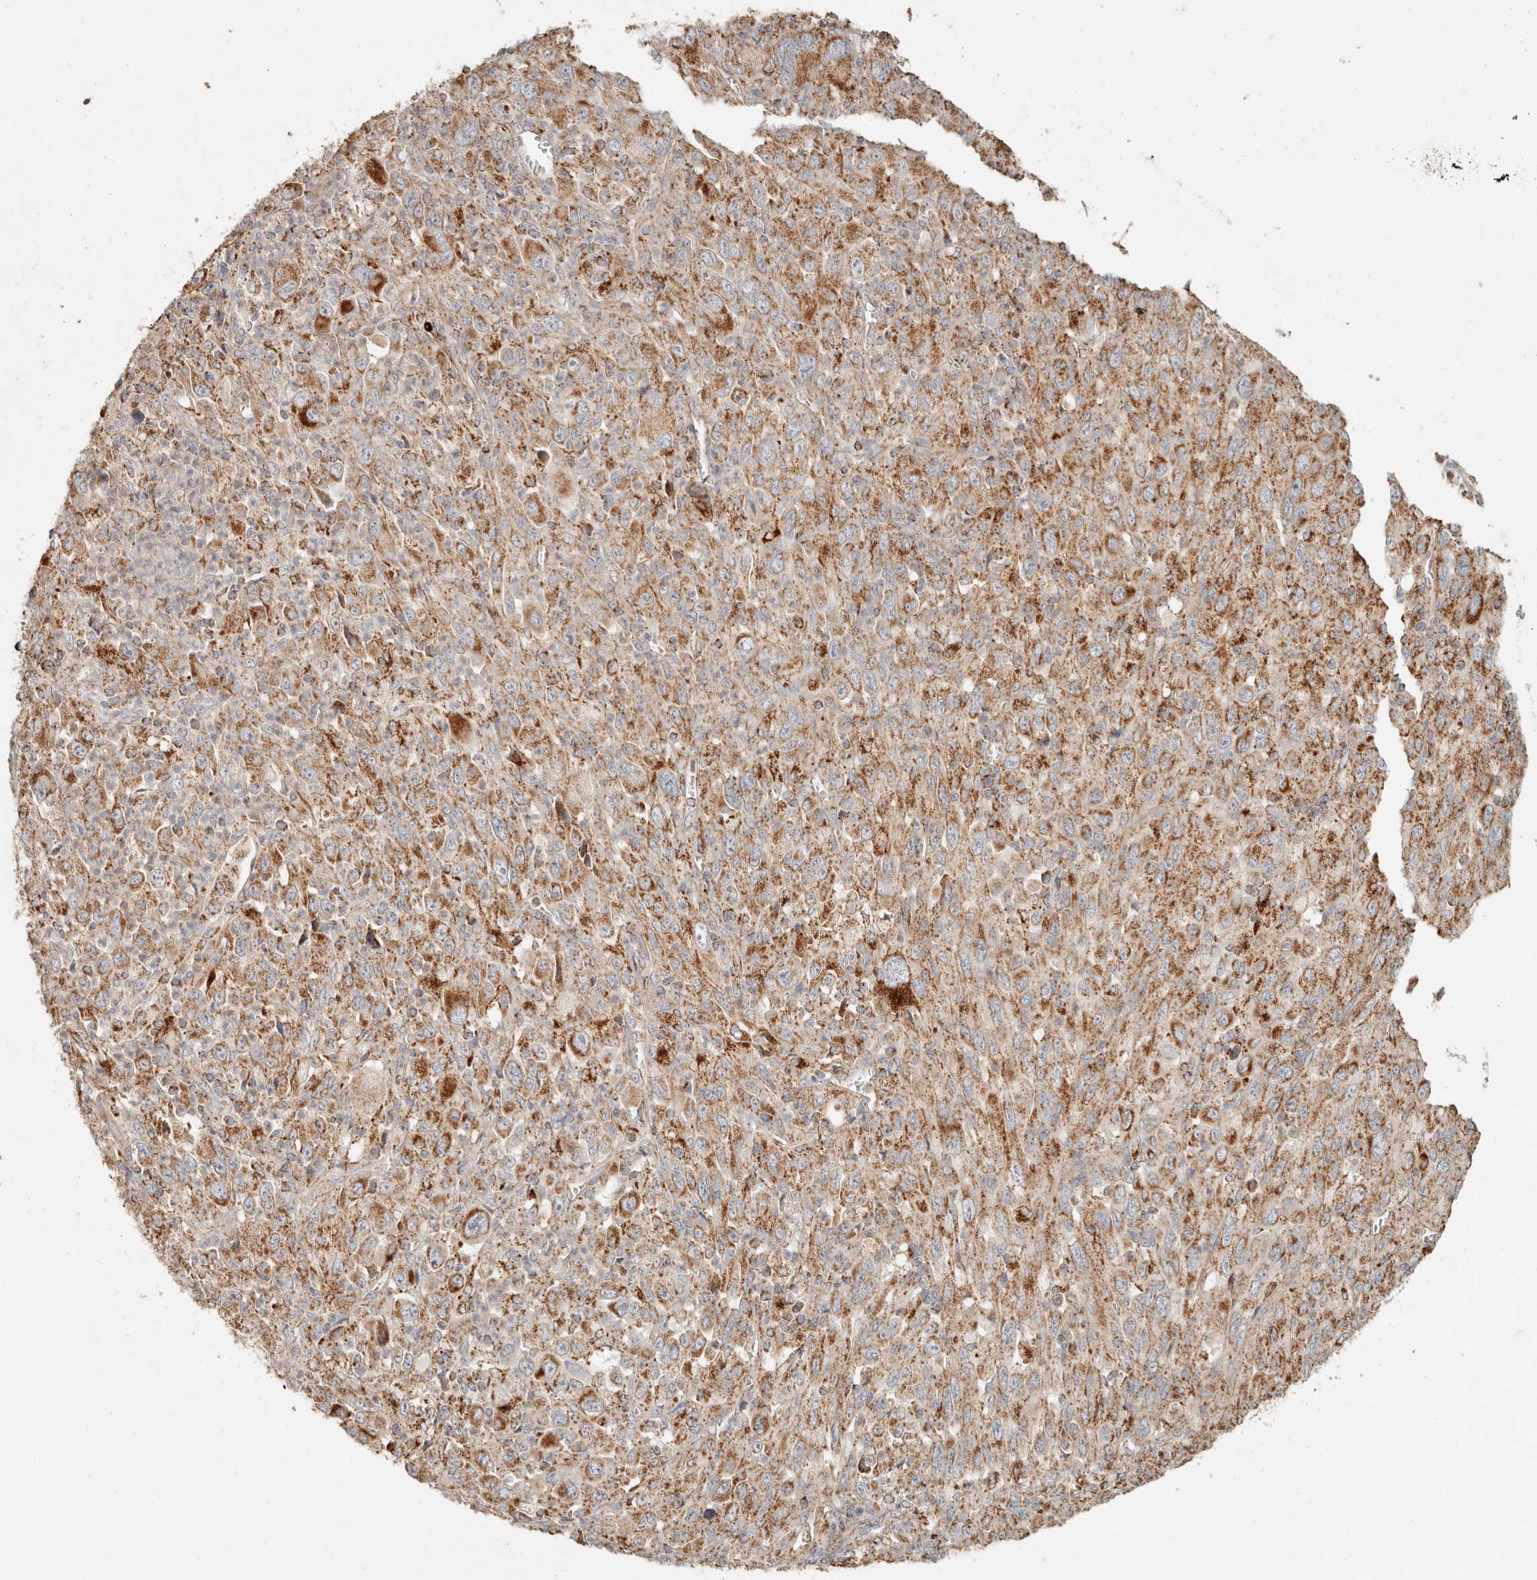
{"staining": {"intensity": "strong", "quantity": ">75%", "location": "cytoplasmic/membranous"}, "tissue": "melanoma", "cell_type": "Tumor cells", "image_type": "cancer", "snomed": [{"axis": "morphology", "description": "Malignant melanoma, Metastatic site"}, {"axis": "topography", "description": "Skin"}], "caption": "Tumor cells show high levels of strong cytoplasmic/membranous staining in about >75% of cells in human melanoma.", "gene": "ARHGEF10L", "patient": {"sex": "female", "age": 56}}